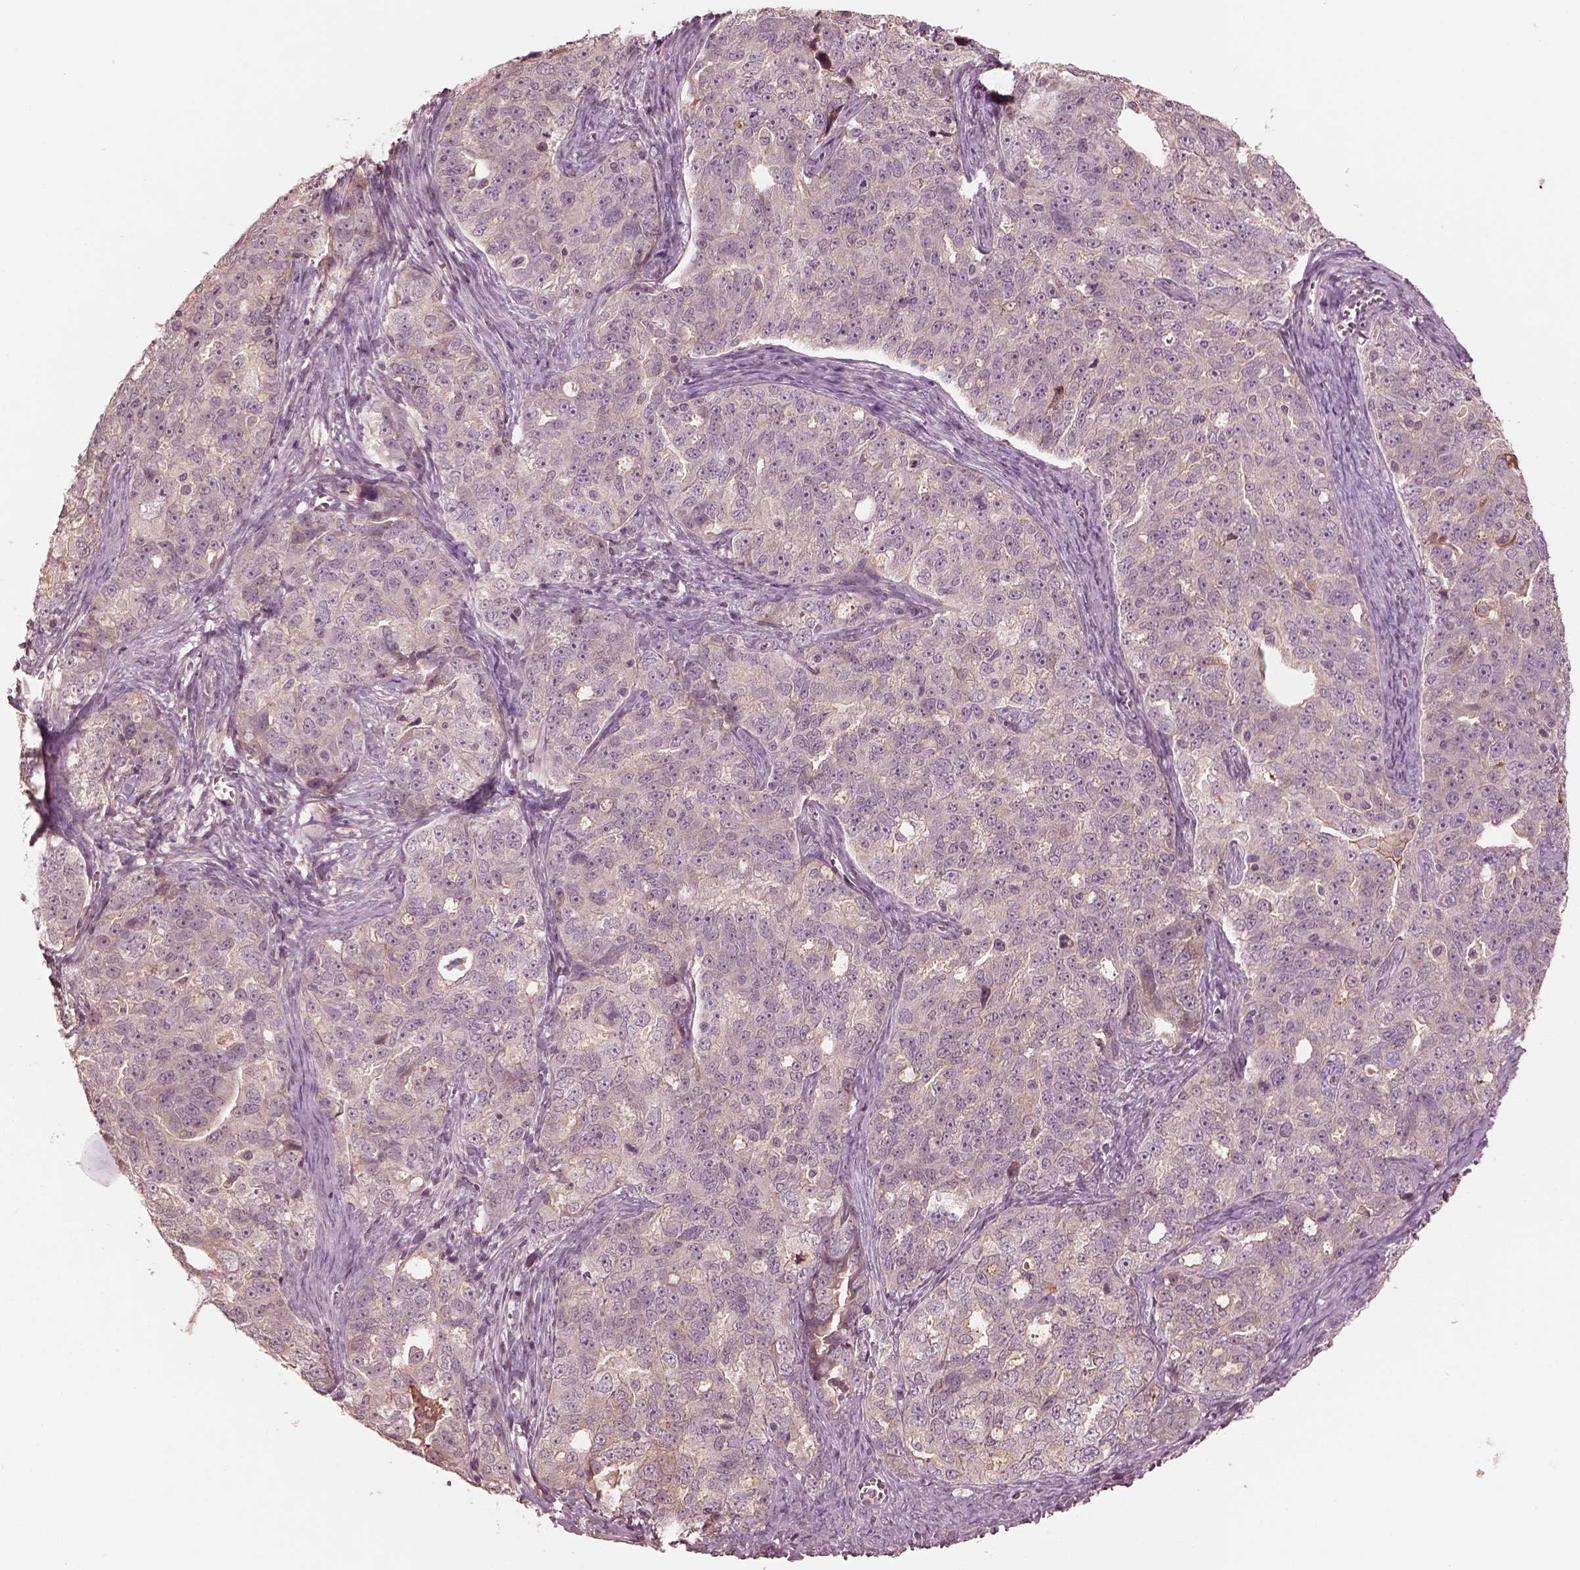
{"staining": {"intensity": "negative", "quantity": "none", "location": "none"}, "tissue": "ovarian cancer", "cell_type": "Tumor cells", "image_type": "cancer", "snomed": [{"axis": "morphology", "description": "Cystadenocarcinoma, serous, NOS"}, {"axis": "topography", "description": "Ovary"}], "caption": "The immunohistochemistry (IHC) photomicrograph has no significant expression in tumor cells of ovarian serous cystadenocarcinoma tissue.", "gene": "TF", "patient": {"sex": "female", "age": 51}}